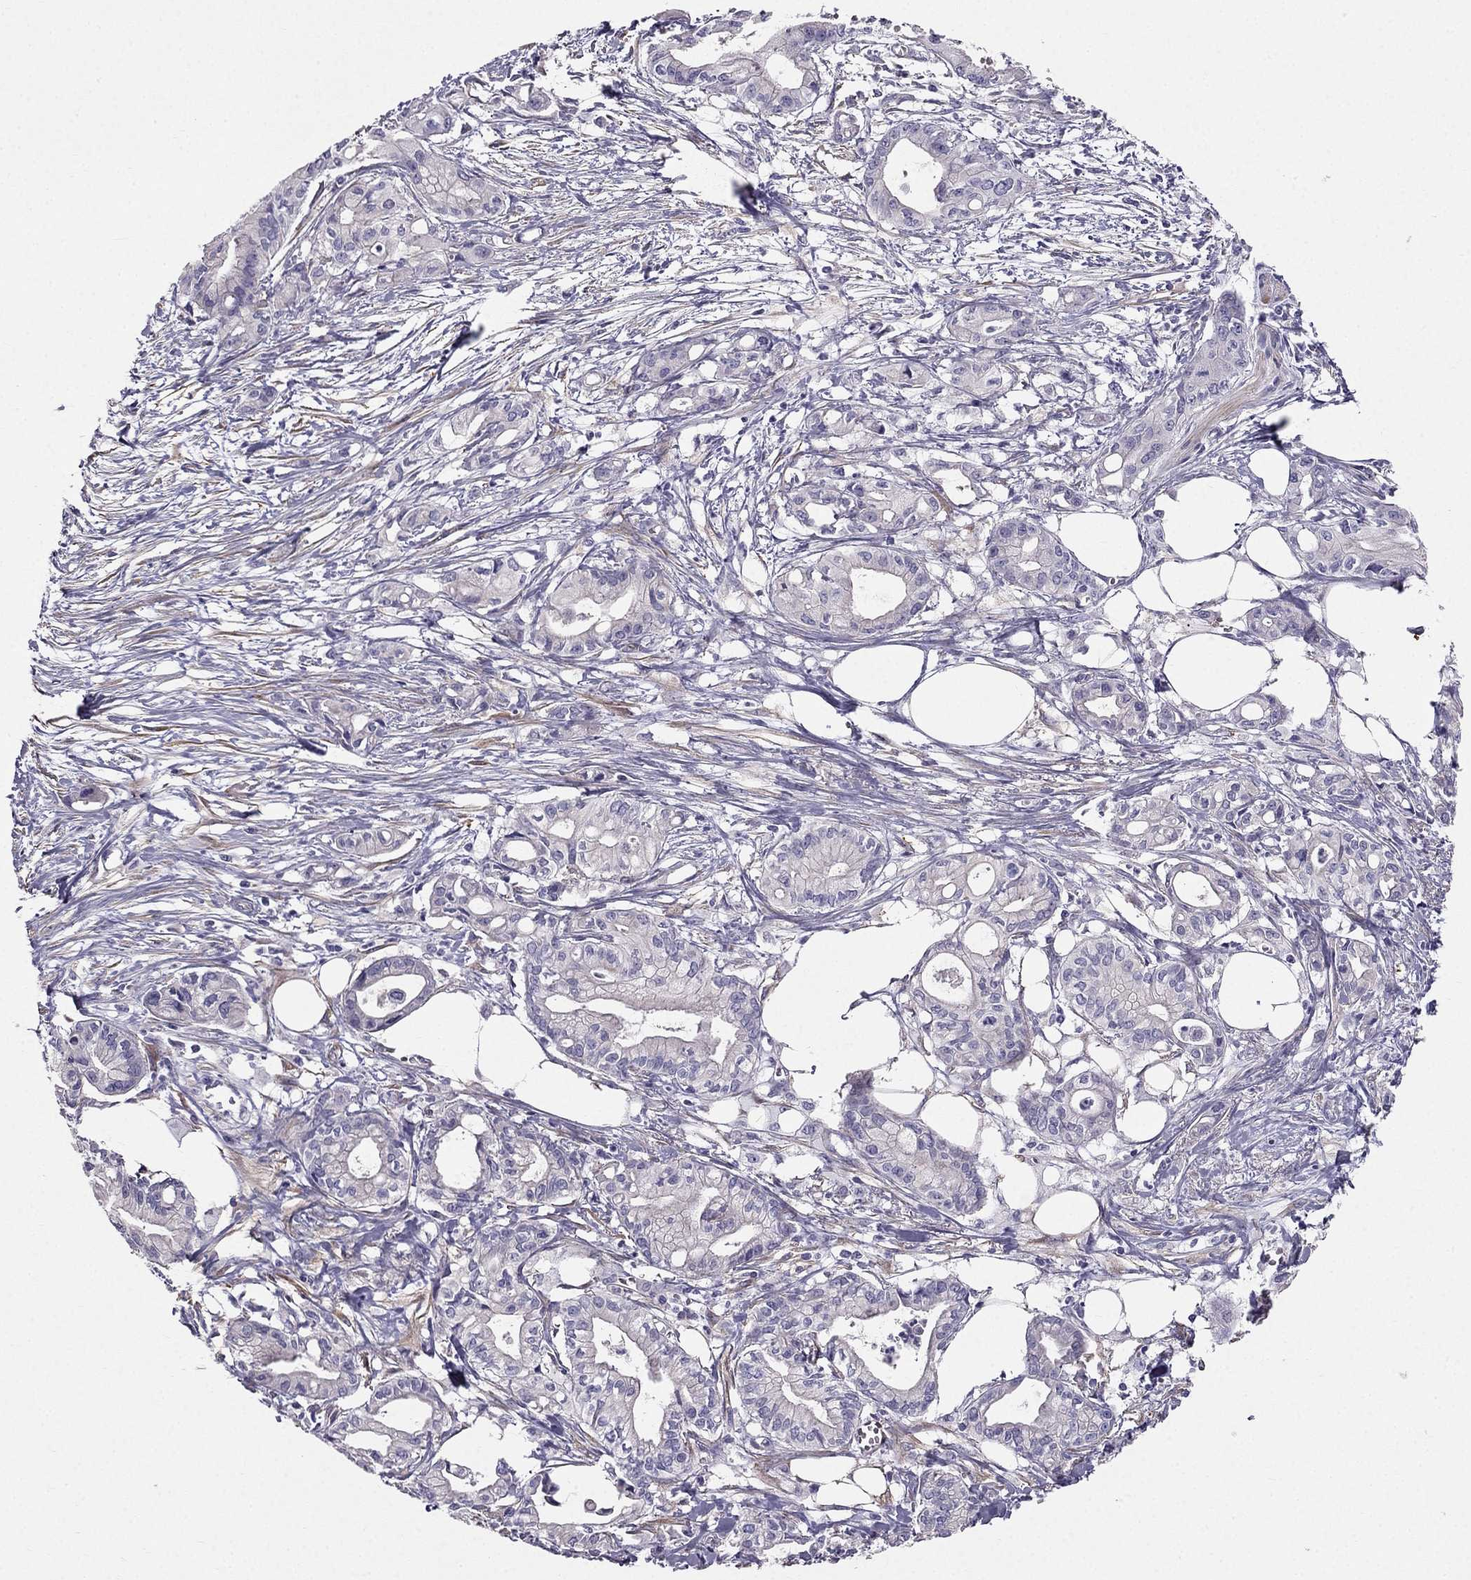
{"staining": {"intensity": "negative", "quantity": "none", "location": "none"}, "tissue": "pancreatic cancer", "cell_type": "Tumor cells", "image_type": "cancer", "snomed": [{"axis": "morphology", "description": "Adenocarcinoma, NOS"}, {"axis": "topography", "description": "Pancreas"}], "caption": "There is no significant positivity in tumor cells of pancreatic adenocarcinoma.", "gene": "SYT5", "patient": {"sex": "male", "age": 71}}